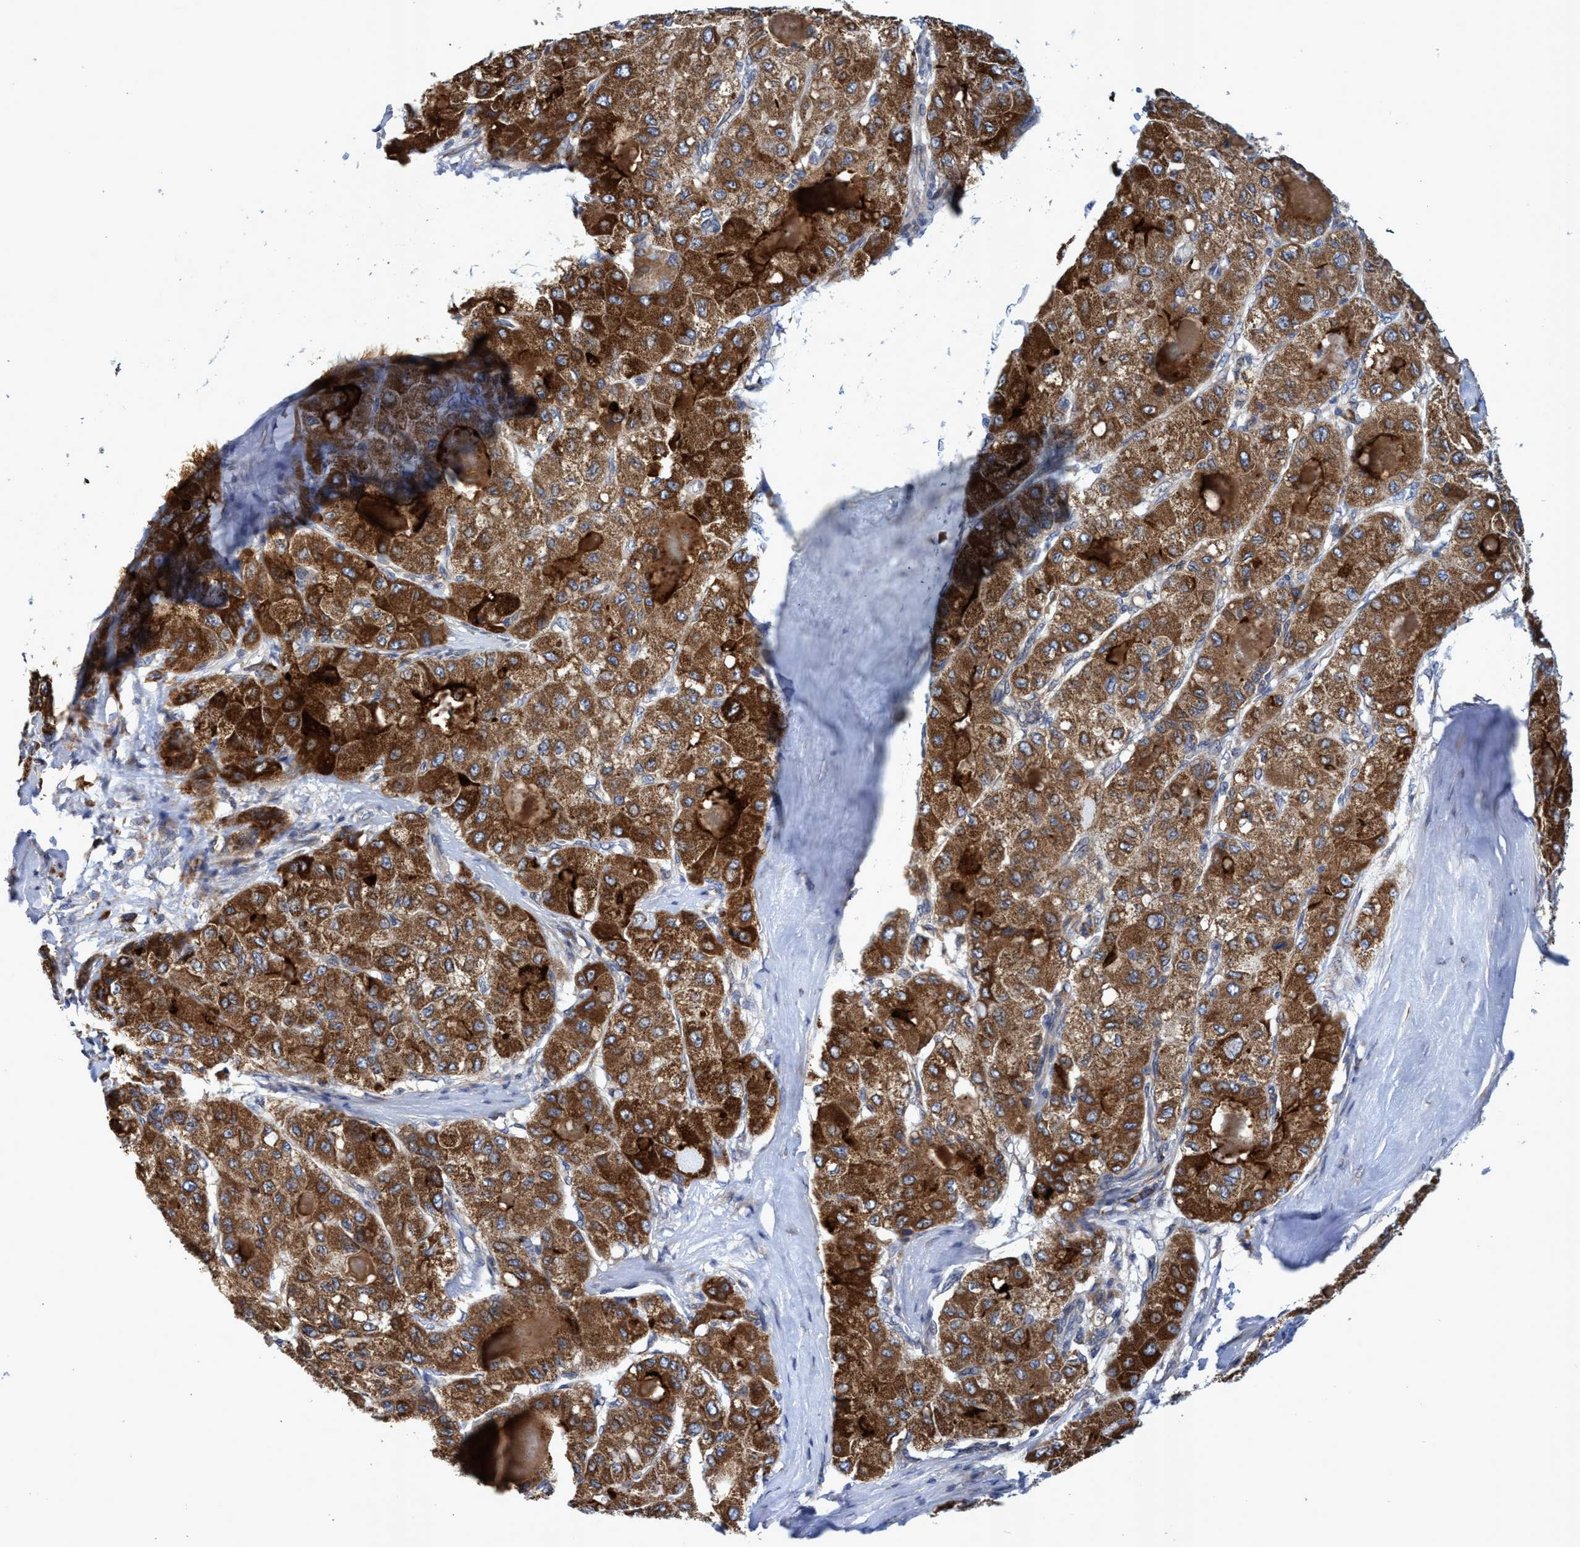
{"staining": {"intensity": "strong", "quantity": ">75%", "location": "cytoplasmic/membranous"}, "tissue": "liver cancer", "cell_type": "Tumor cells", "image_type": "cancer", "snomed": [{"axis": "morphology", "description": "Carcinoma, Hepatocellular, NOS"}, {"axis": "topography", "description": "Liver"}], "caption": "This photomicrograph demonstrates liver cancer (hepatocellular carcinoma) stained with immunohistochemistry to label a protein in brown. The cytoplasmic/membranous of tumor cells show strong positivity for the protein. Nuclei are counter-stained blue.", "gene": "NAT16", "patient": {"sex": "male", "age": 80}}